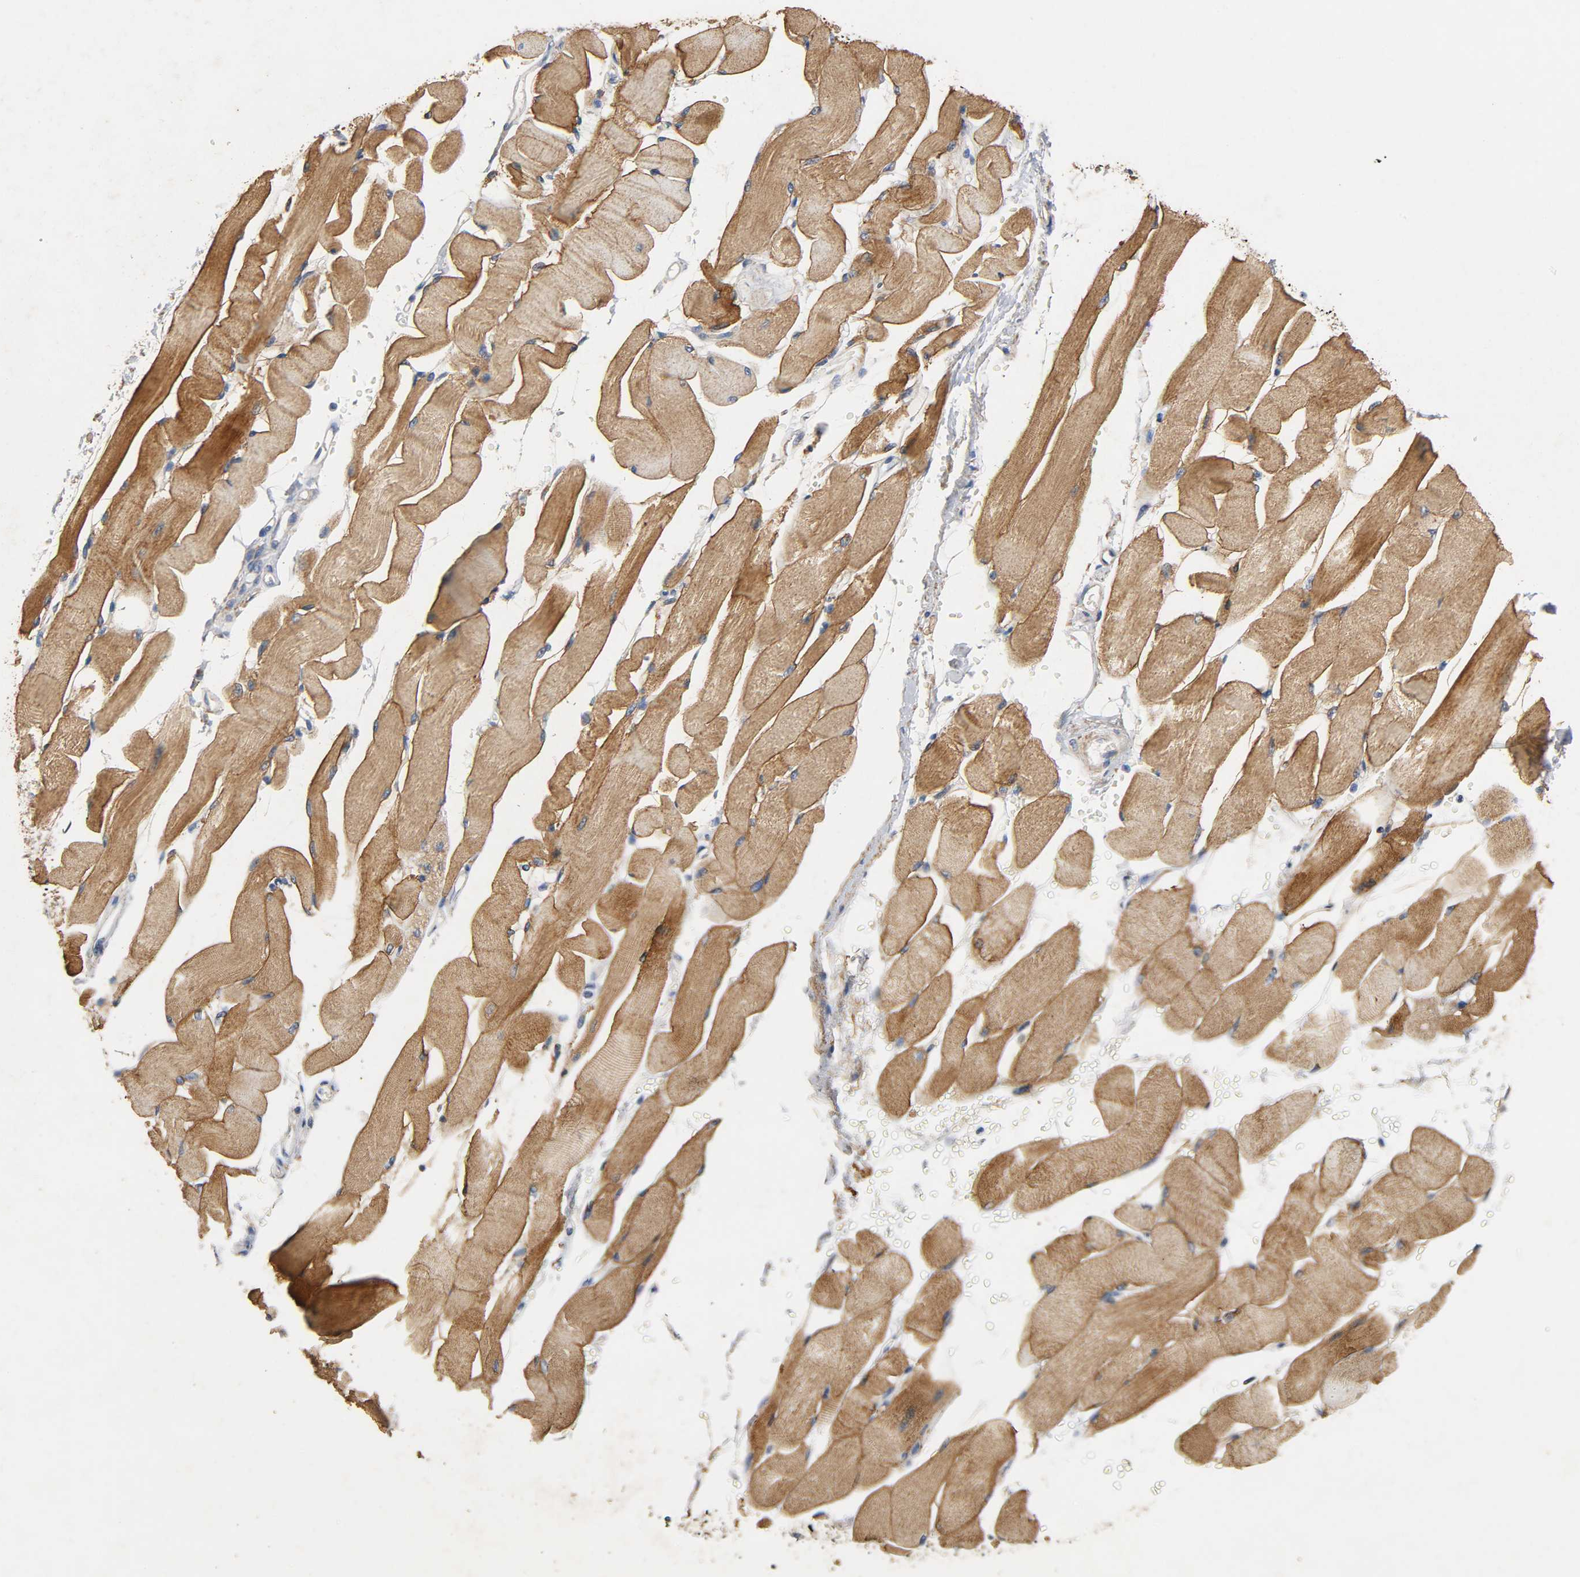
{"staining": {"intensity": "moderate", "quantity": ">75%", "location": "cytoplasmic/membranous"}, "tissue": "skeletal muscle", "cell_type": "Myocytes", "image_type": "normal", "snomed": [{"axis": "morphology", "description": "Normal tissue, NOS"}, {"axis": "topography", "description": "Skeletal muscle"}, {"axis": "topography", "description": "Peripheral nerve tissue"}], "caption": "Immunohistochemistry (IHC) of unremarkable skeletal muscle shows medium levels of moderate cytoplasmic/membranous positivity in about >75% of myocytes.", "gene": "NDUFS3", "patient": {"sex": "female", "age": 84}}